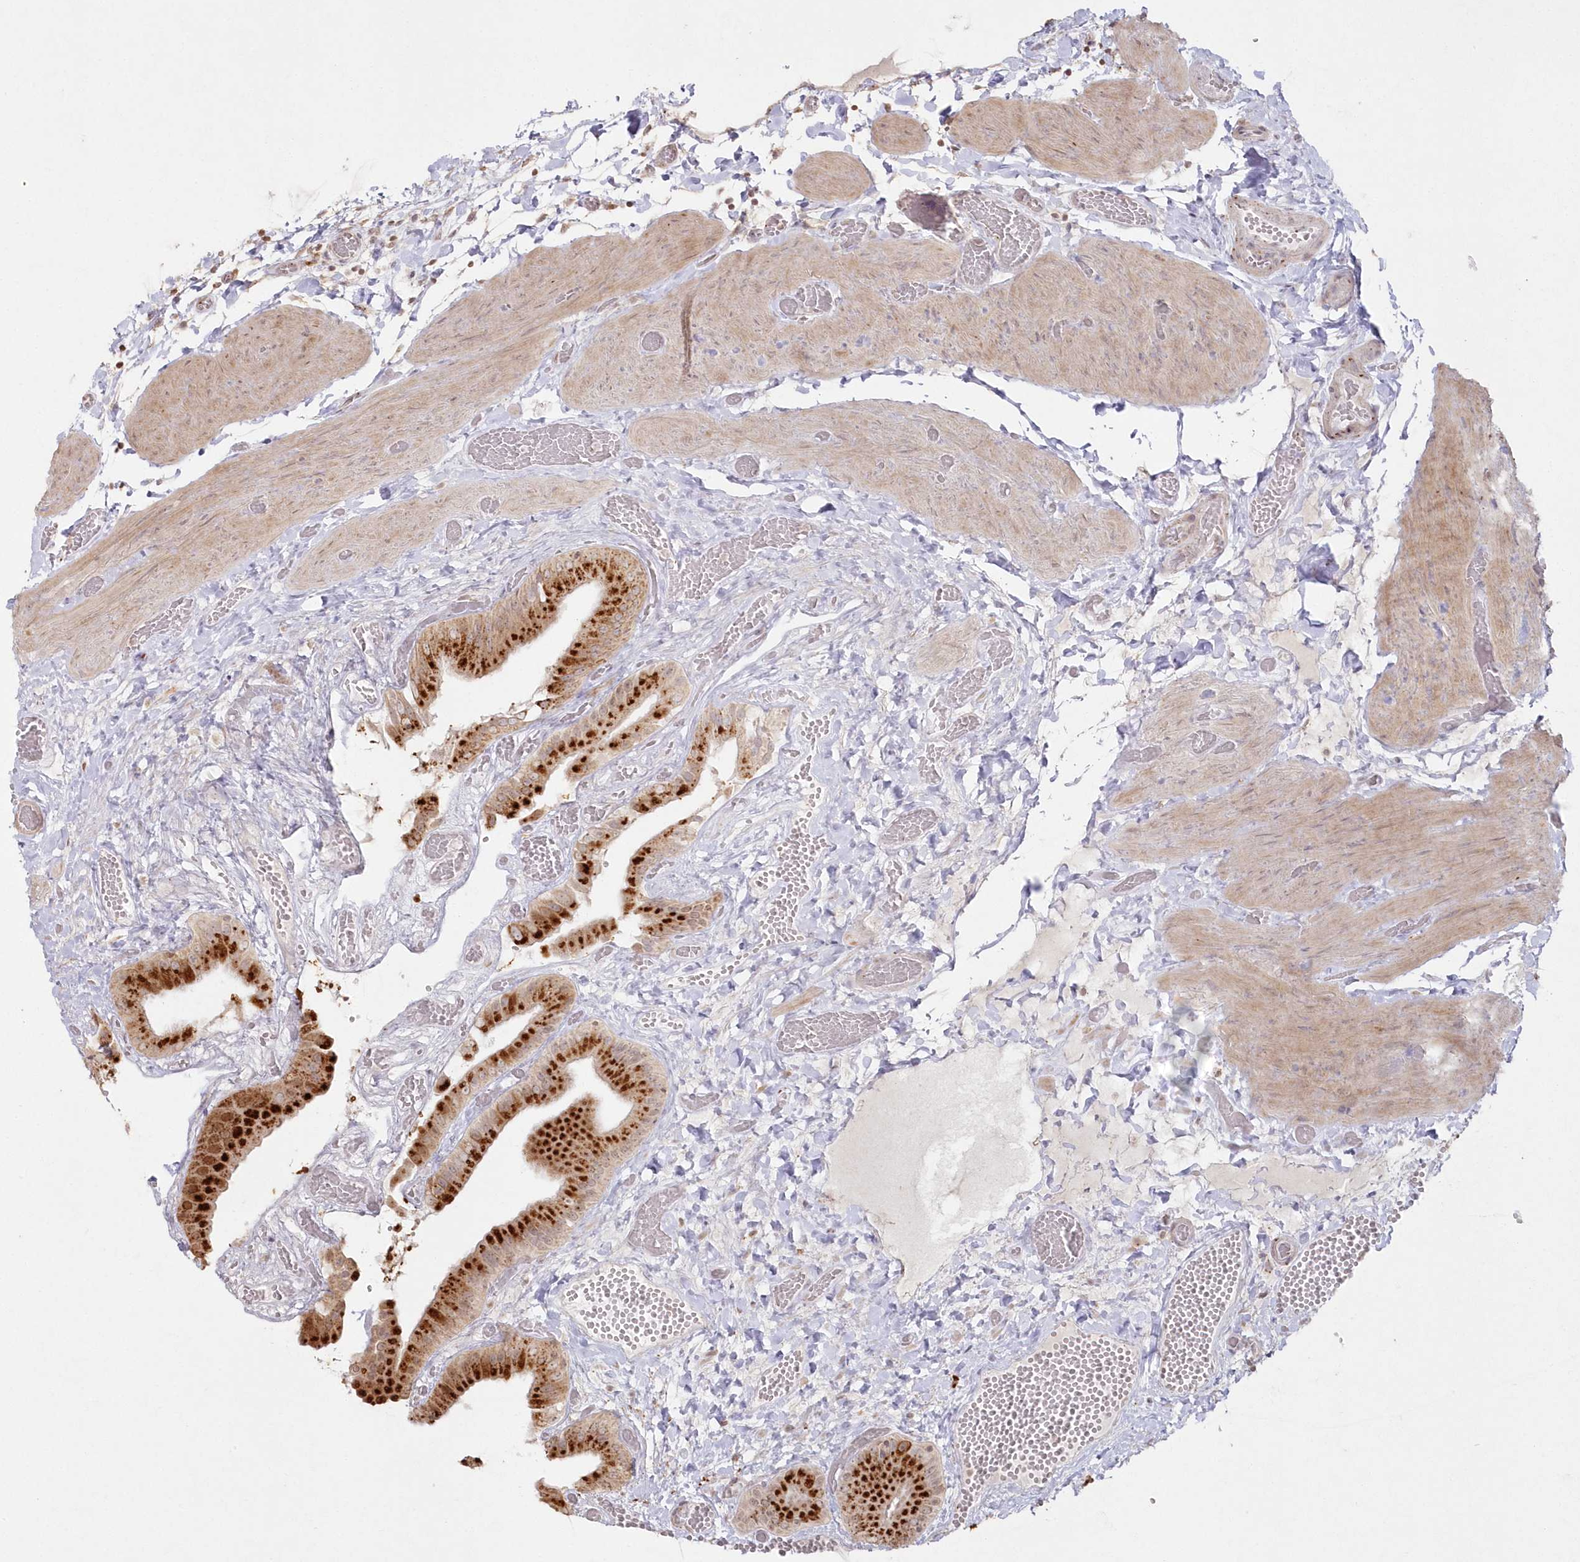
{"staining": {"intensity": "strong", "quantity": ">75%", "location": "cytoplasmic/membranous"}, "tissue": "gallbladder", "cell_type": "Glandular cells", "image_type": "normal", "snomed": [{"axis": "morphology", "description": "Normal tissue, NOS"}, {"axis": "topography", "description": "Gallbladder"}], "caption": "Gallbladder stained with IHC exhibits strong cytoplasmic/membranous staining in about >75% of glandular cells. Immunohistochemistry (ihc) stains the protein in brown and the nuclei are stained blue.", "gene": "ARSB", "patient": {"sex": "female", "age": 64}}